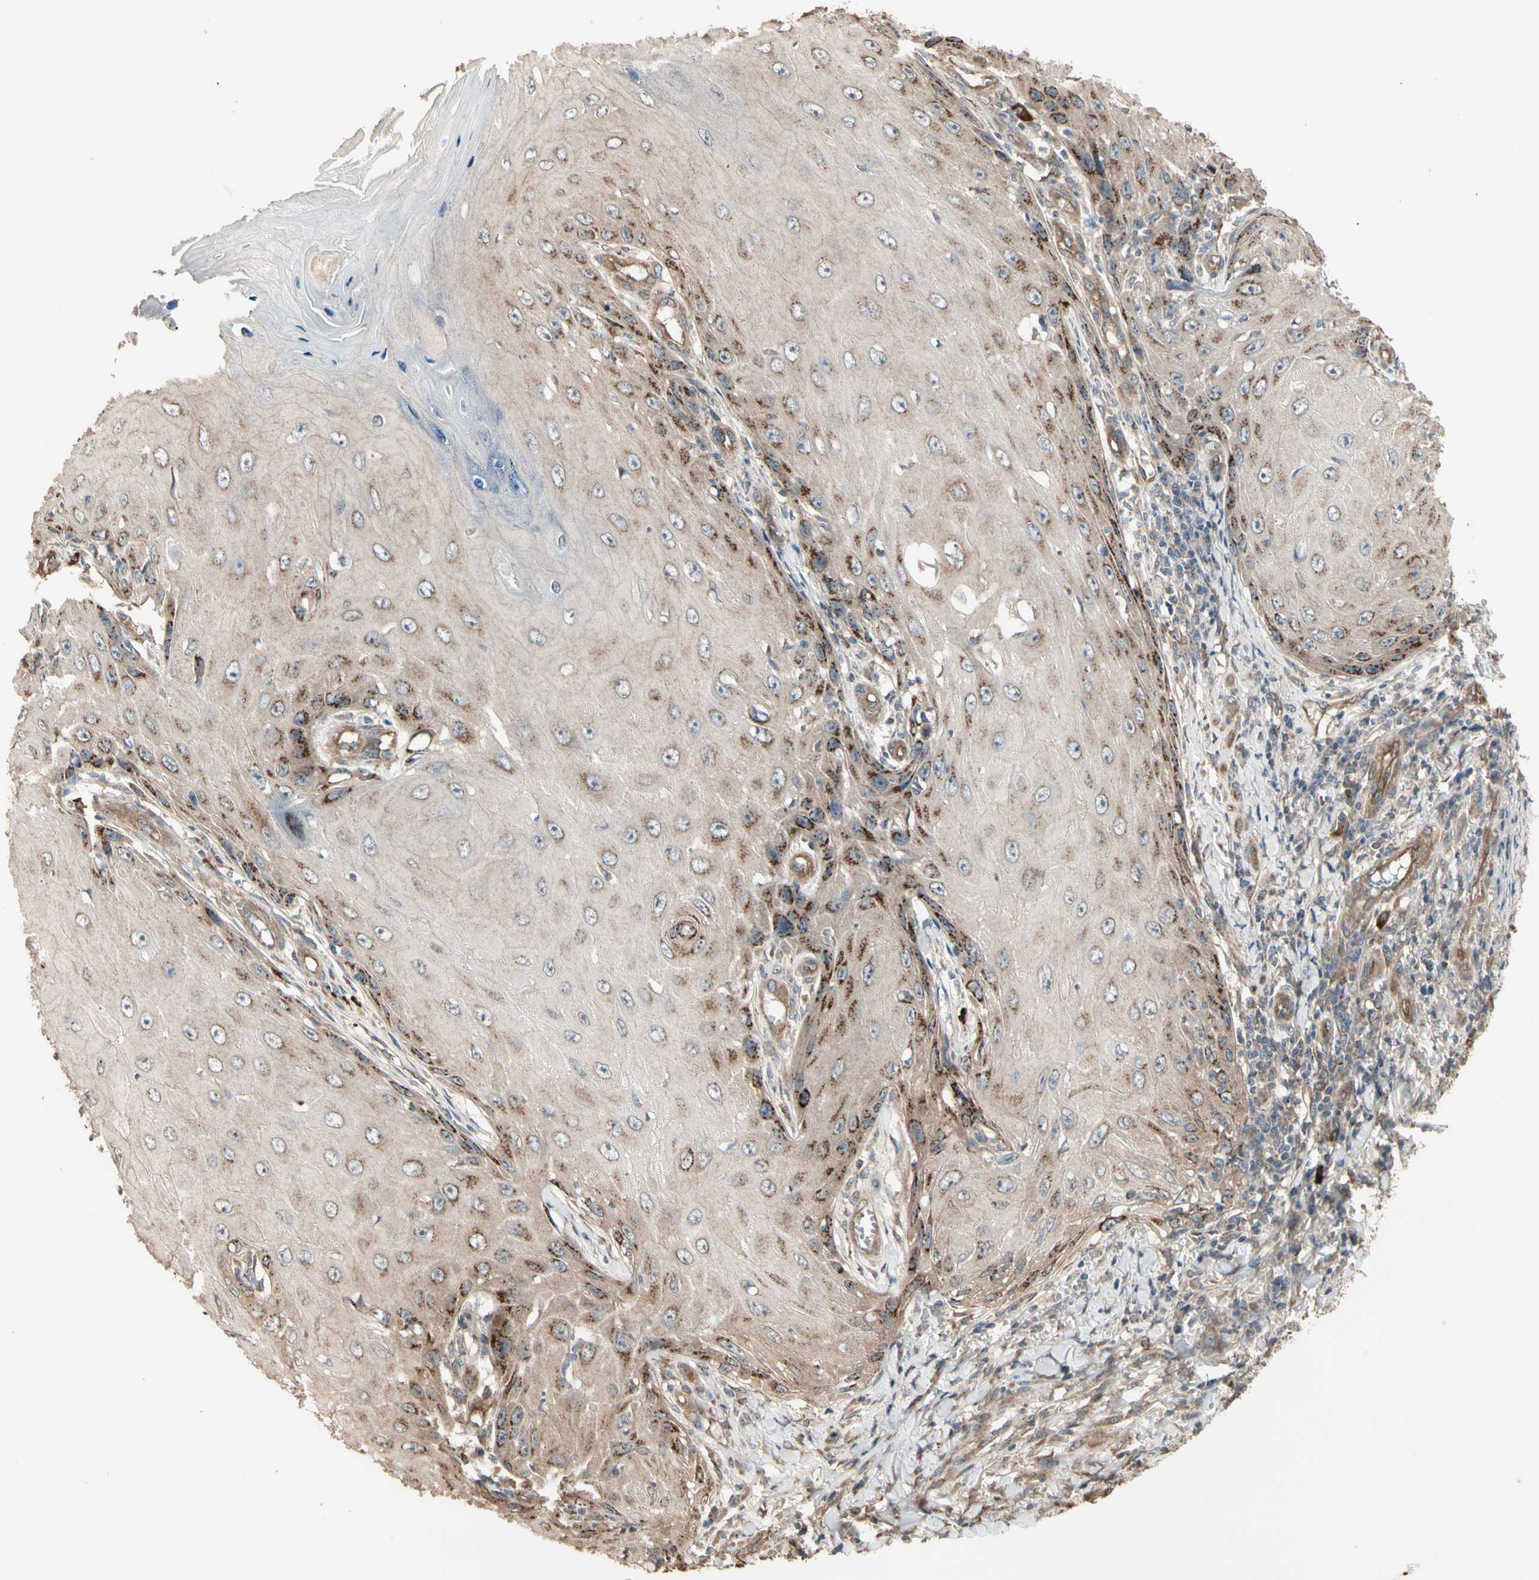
{"staining": {"intensity": "moderate", "quantity": "<25%", "location": "cytoplasmic/membranous"}, "tissue": "skin cancer", "cell_type": "Tumor cells", "image_type": "cancer", "snomed": [{"axis": "morphology", "description": "Squamous cell carcinoma, NOS"}, {"axis": "topography", "description": "Skin"}], "caption": "This histopathology image demonstrates immunohistochemistry staining of squamous cell carcinoma (skin), with low moderate cytoplasmic/membranous staining in about <25% of tumor cells.", "gene": "GALNT3", "patient": {"sex": "female", "age": 73}}